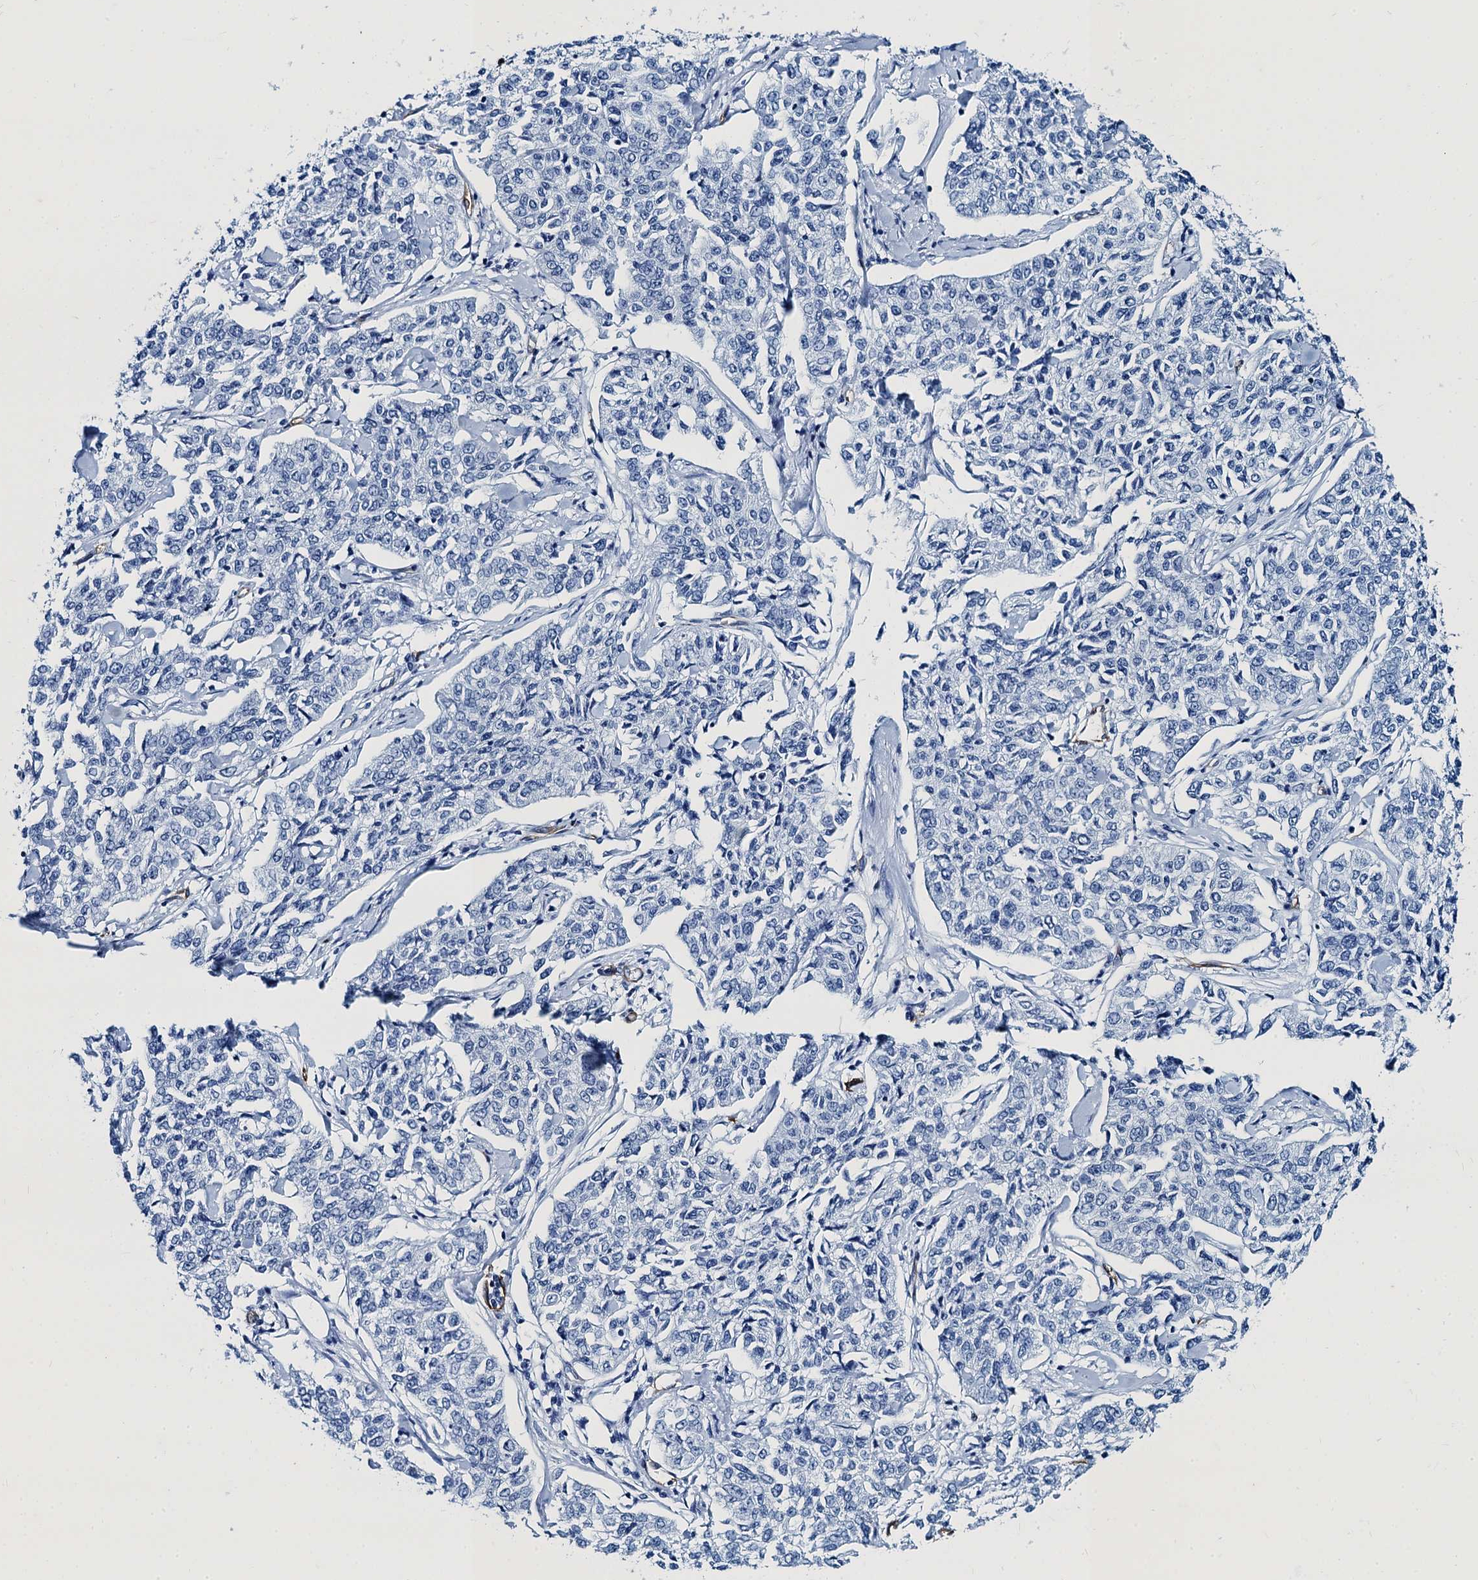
{"staining": {"intensity": "negative", "quantity": "none", "location": "none"}, "tissue": "cervical cancer", "cell_type": "Tumor cells", "image_type": "cancer", "snomed": [{"axis": "morphology", "description": "Squamous cell carcinoma, NOS"}, {"axis": "topography", "description": "Cervix"}], "caption": "Squamous cell carcinoma (cervical) was stained to show a protein in brown. There is no significant expression in tumor cells.", "gene": "CAVIN2", "patient": {"sex": "female", "age": 35}}